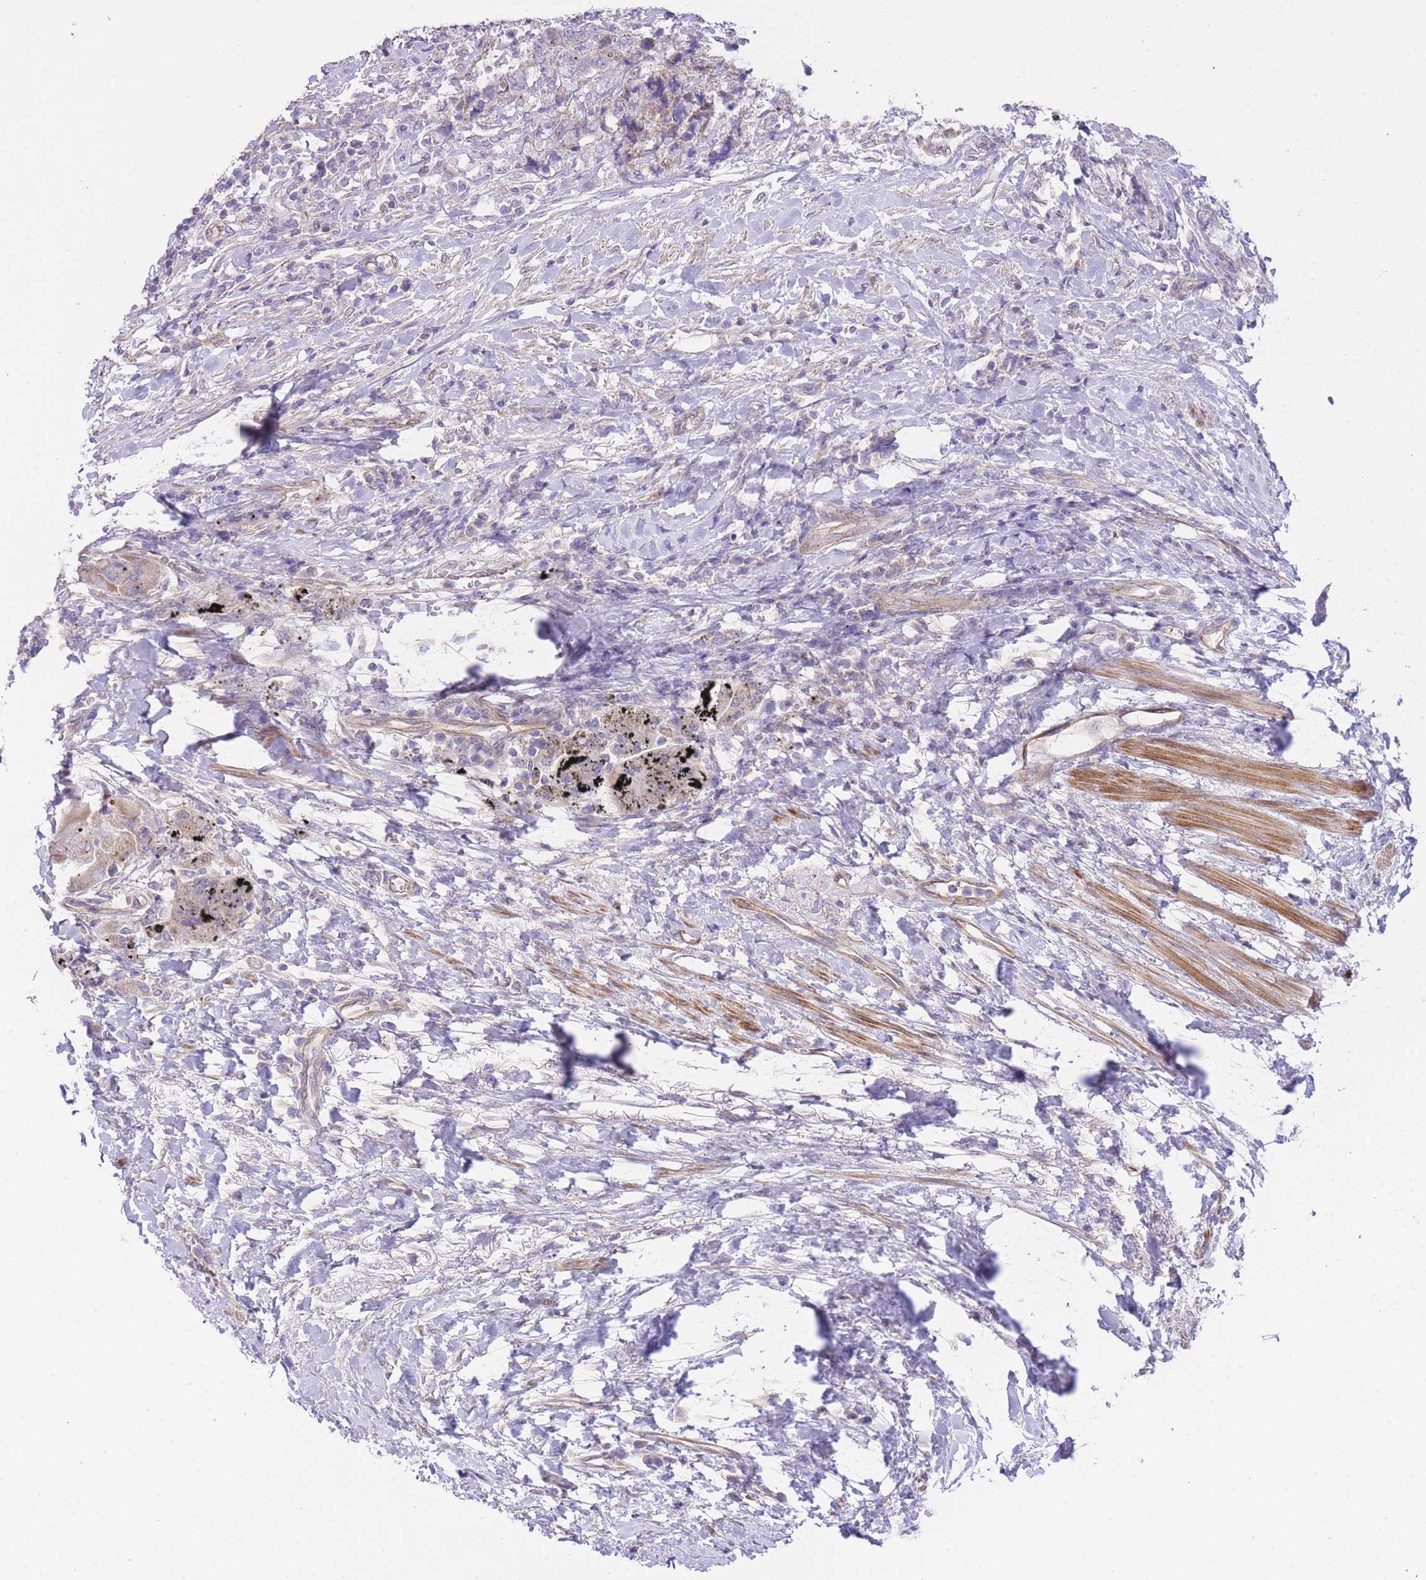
{"staining": {"intensity": "weak", "quantity": "<25%", "location": "cytoplasmic/membranous"}, "tissue": "urothelial cancer", "cell_type": "Tumor cells", "image_type": "cancer", "snomed": [{"axis": "morphology", "description": "Urothelial carcinoma, High grade"}, {"axis": "topography", "description": "Urinary bladder"}], "caption": "A micrograph of urothelial cancer stained for a protein displays no brown staining in tumor cells.", "gene": "CTBP1", "patient": {"sex": "female", "age": 78}}